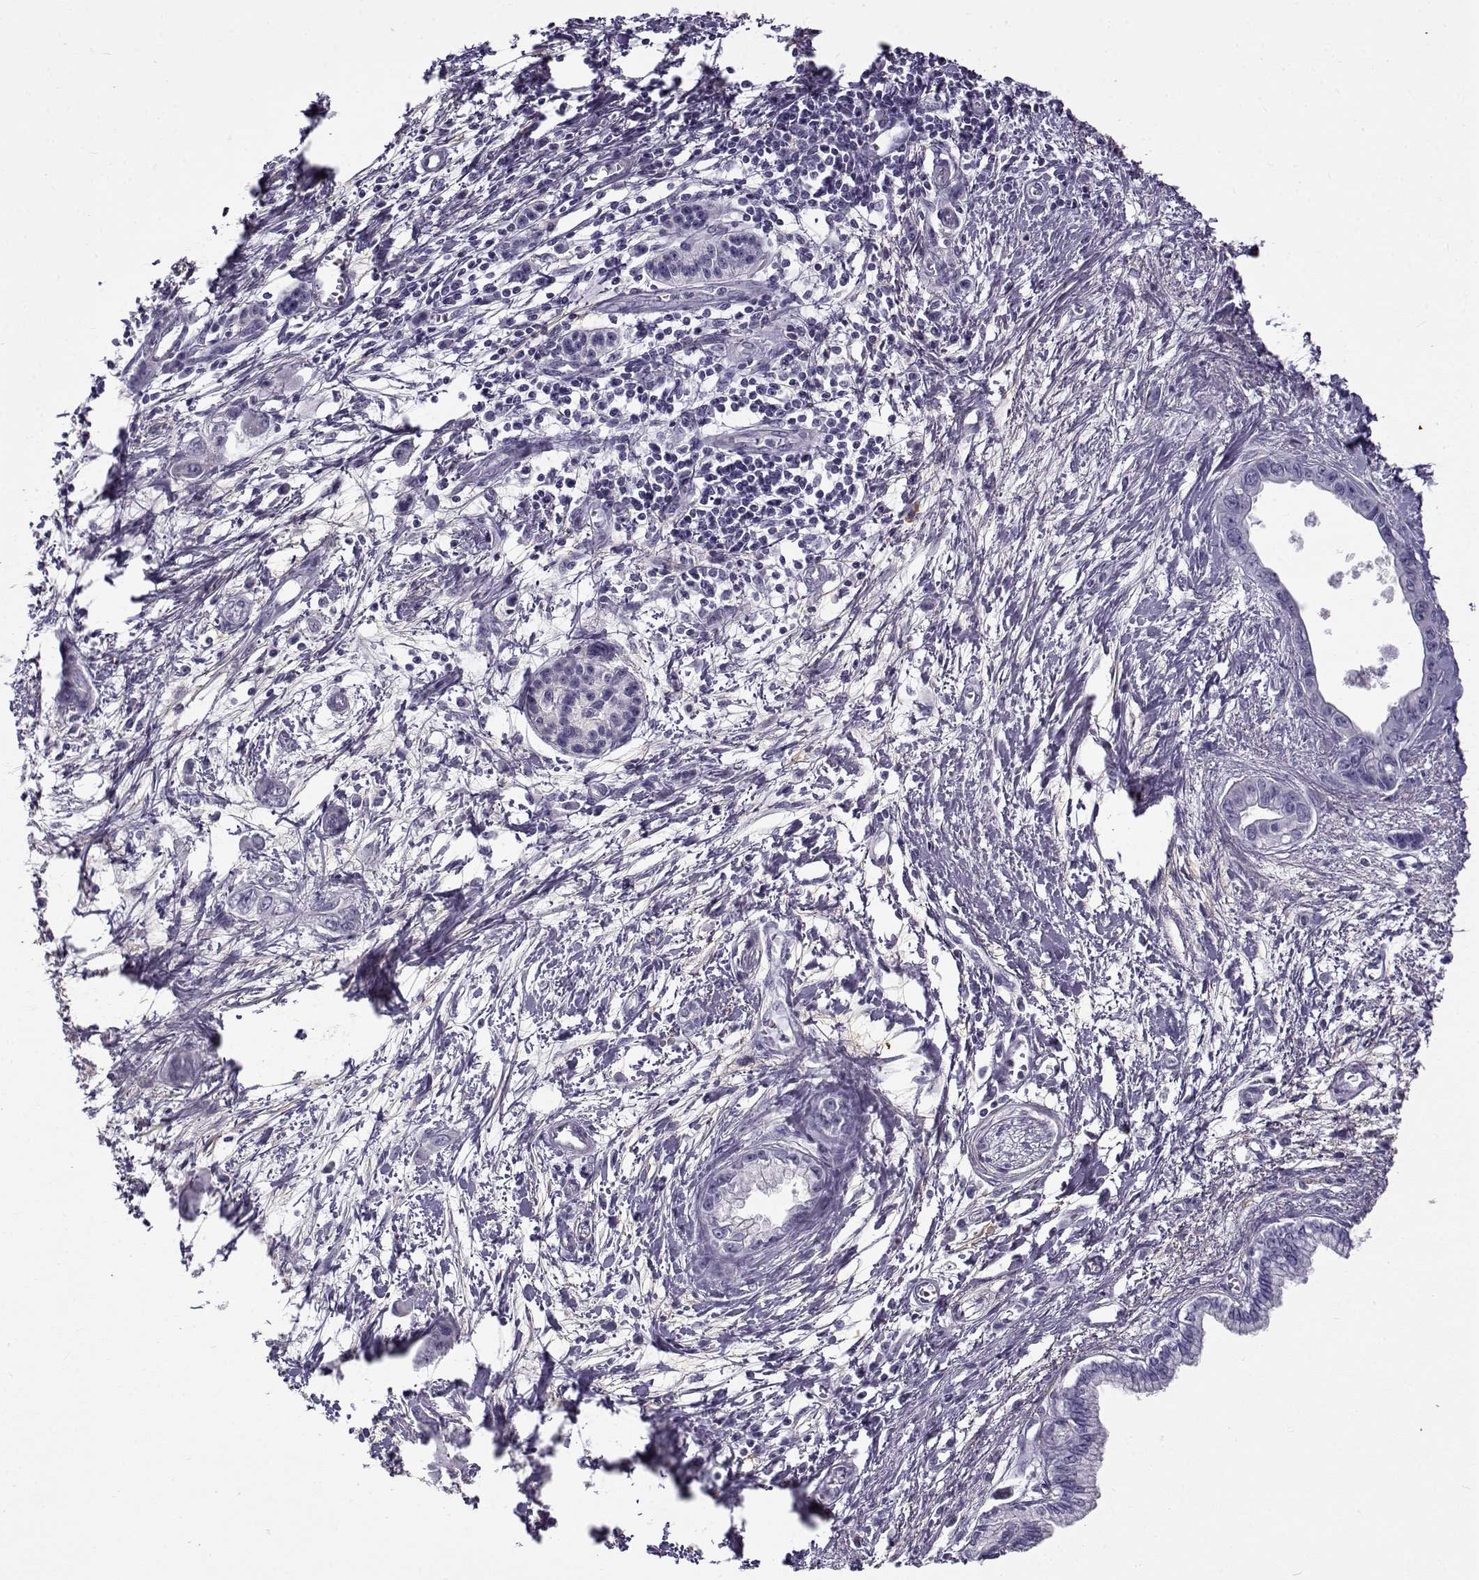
{"staining": {"intensity": "negative", "quantity": "none", "location": "none"}, "tissue": "pancreatic cancer", "cell_type": "Tumor cells", "image_type": "cancer", "snomed": [{"axis": "morphology", "description": "Adenocarcinoma, NOS"}, {"axis": "topography", "description": "Pancreas"}], "caption": "Tumor cells are negative for protein expression in human pancreatic cancer. Nuclei are stained in blue.", "gene": "GTSF1L", "patient": {"sex": "male", "age": 60}}